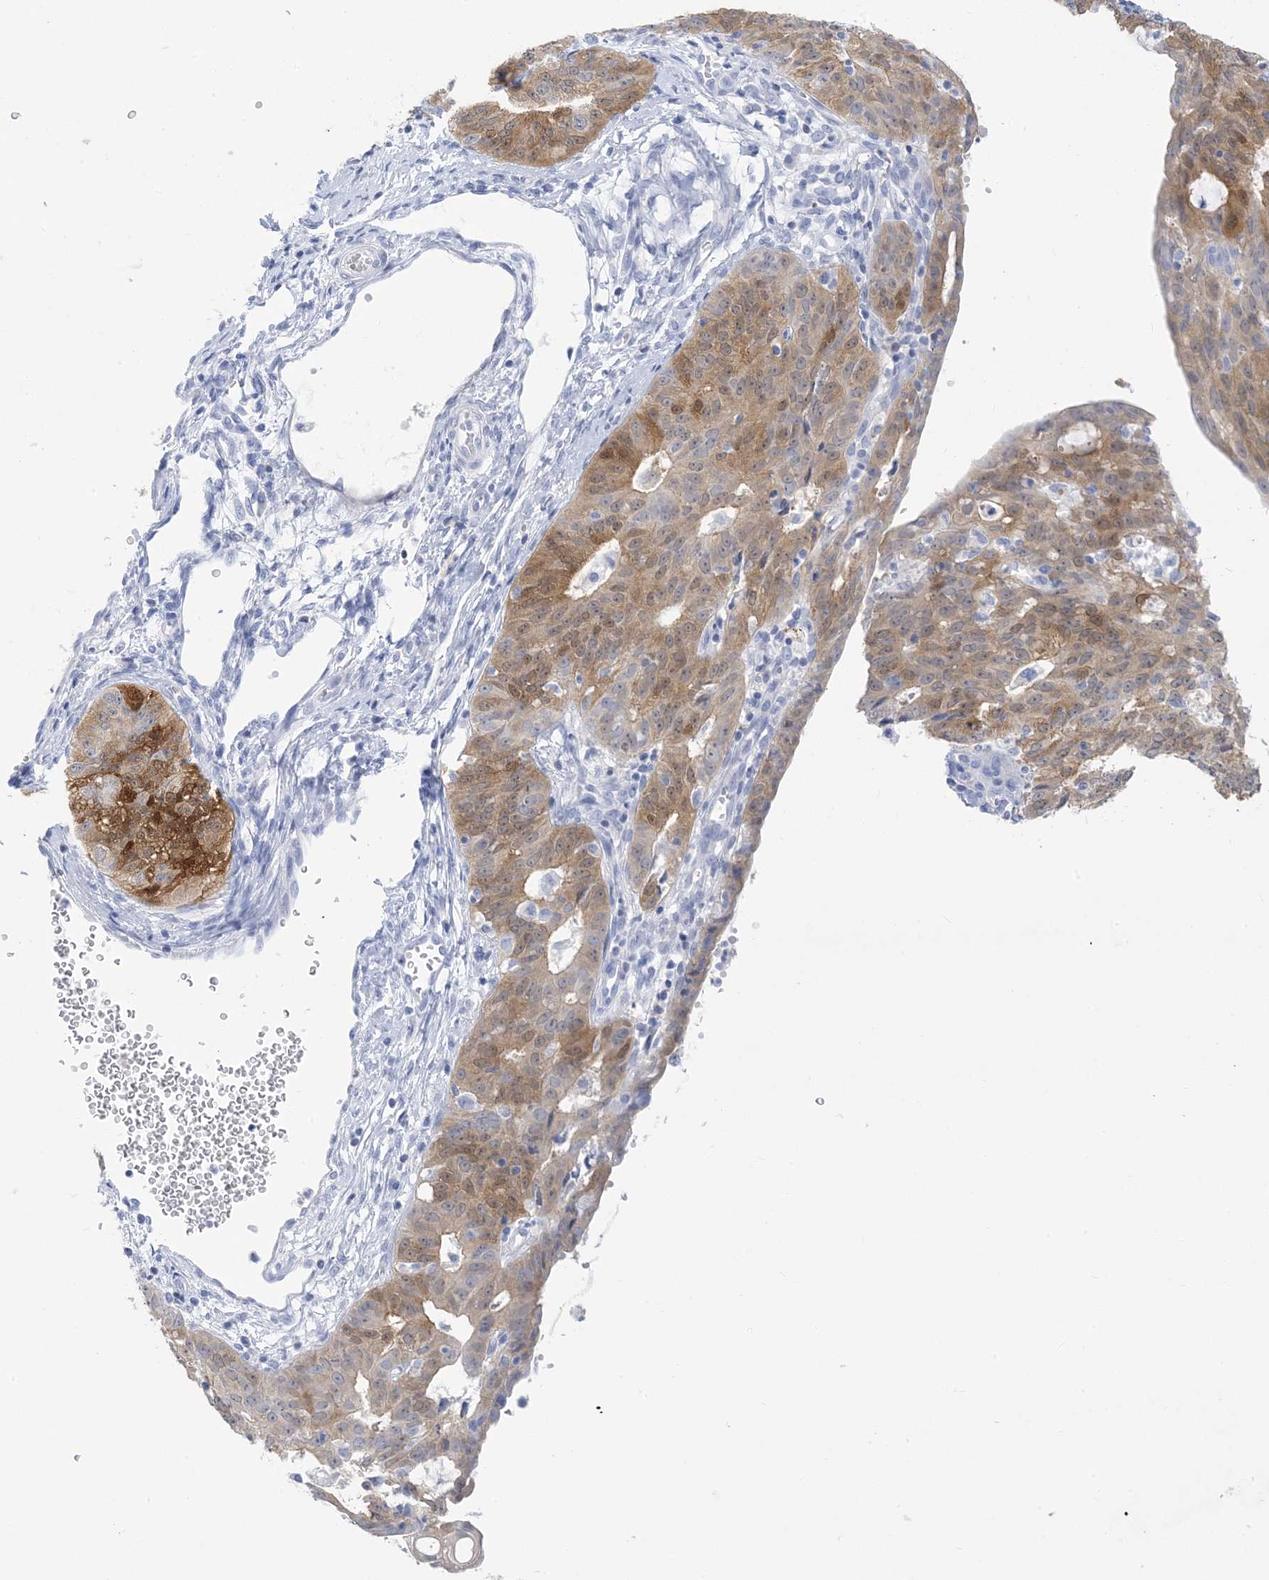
{"staining": {"intensity": "moderate", "quantity": ">75%", "location": "cytoplasmic/membranous"}, "tissue": "endometrial cancer", "cell_type": "Tumor cells", "image_type": "cancer", "snomed": [{"axis": "morphology", "description": "Adenocarcinoma, NOS"}, {"axis": "topography", "description": "Endometrium"}], "caption": "IHC of endometrial cancer (adenocarcinoma) demonstrates medium levels of moderate cytoplasmic/membranous expression in approximately >75% of tumor cells. Nuclei are stained in blue.", "gene": "SH3YL1", "patient": {"sex": "female", "age": 32}}